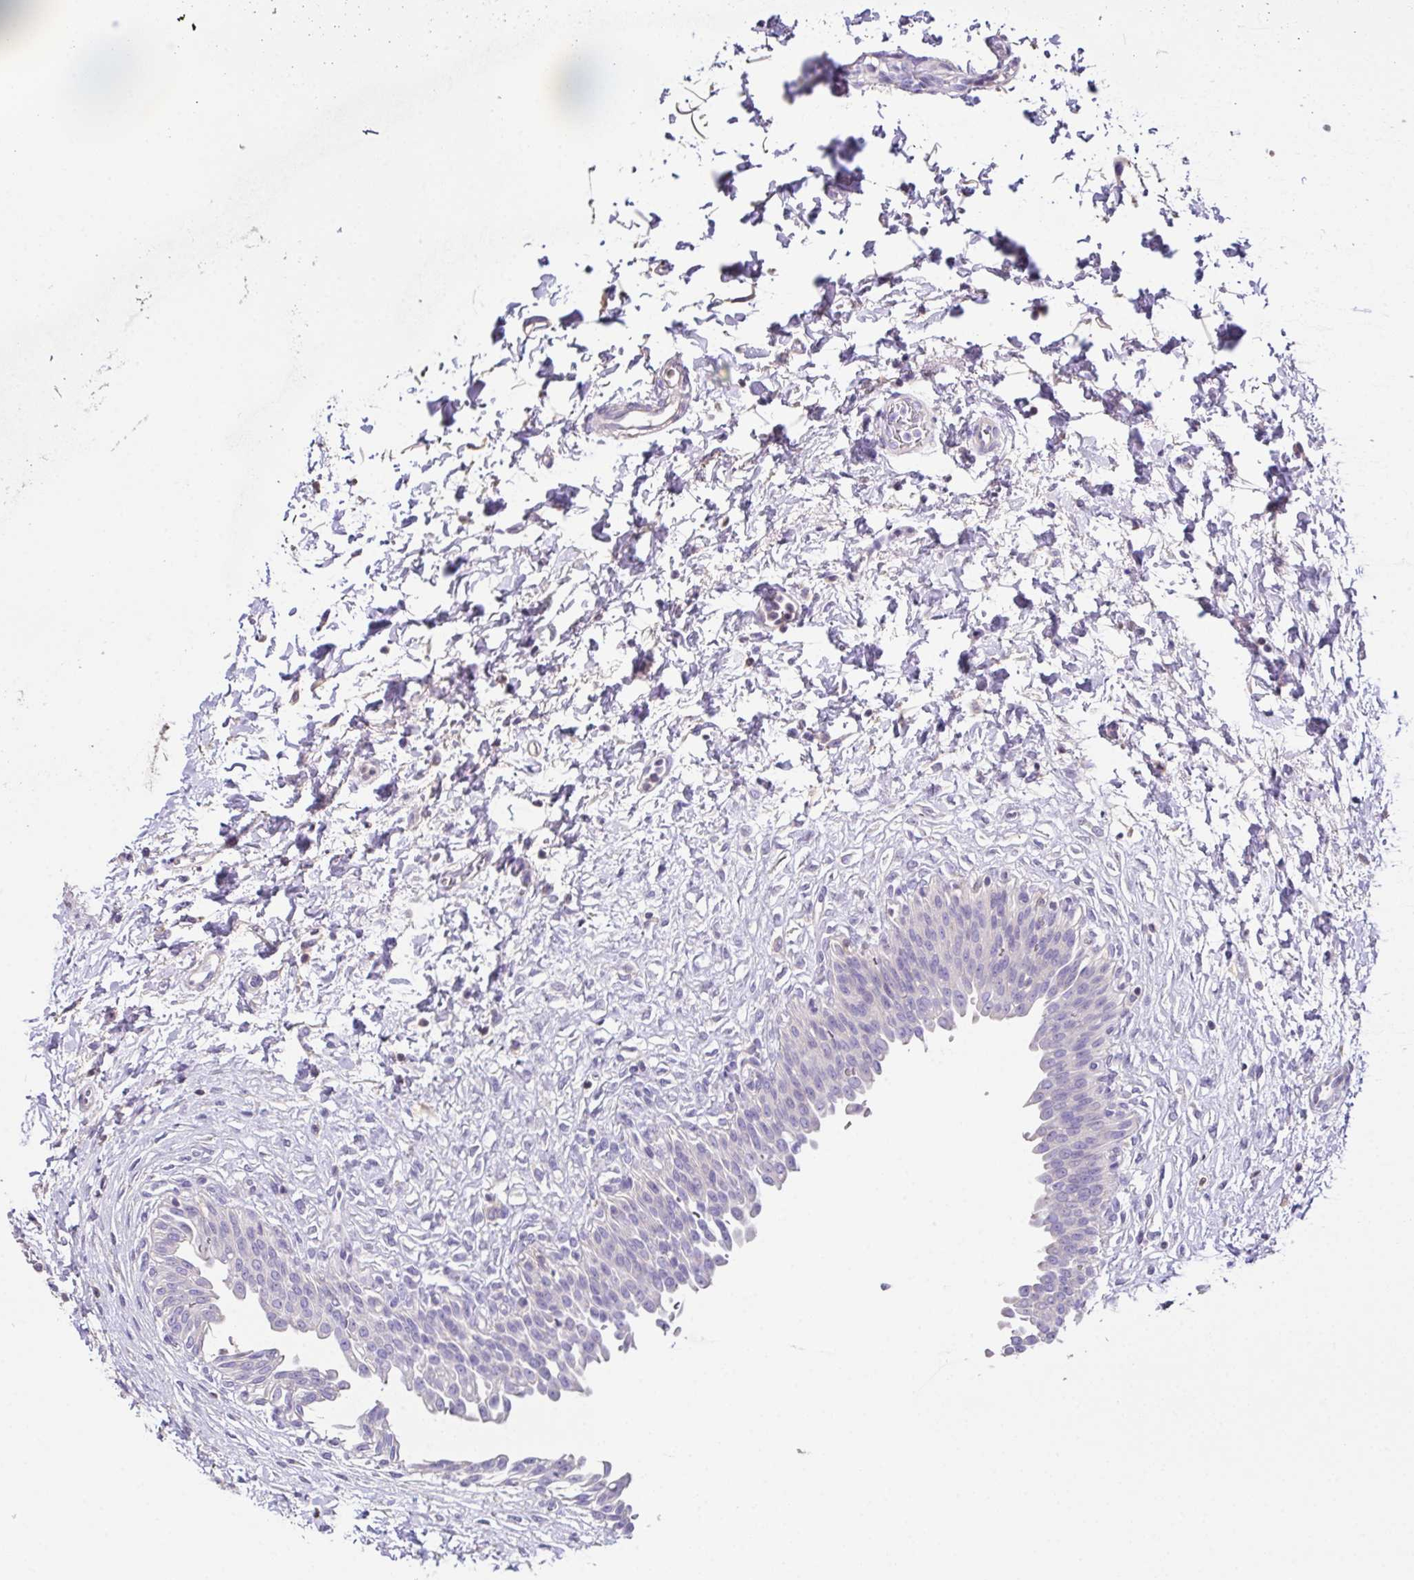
{"staining": {"intensity": "negative", "quantity": "none", "location": "none"}, "tissue": "urinary bladder", "cell_type": "Urothelial cells", "image_type": "normal", "snomed": [{"axis": "morphology", "description": "Normal tissue, NOS"}, {"axis": "topography", "description": "Urinary bladder"}], "caption": "High magnification brightfield microscopy of normal urinary bladder stained with DAB (3,3'-diaminobenzidine) (brown) and counterstained with hematoxylin (blue): urothelial cells show no significant staining.", "gene": "MARCO", "patient": {"sex": "male", "age": 37}}